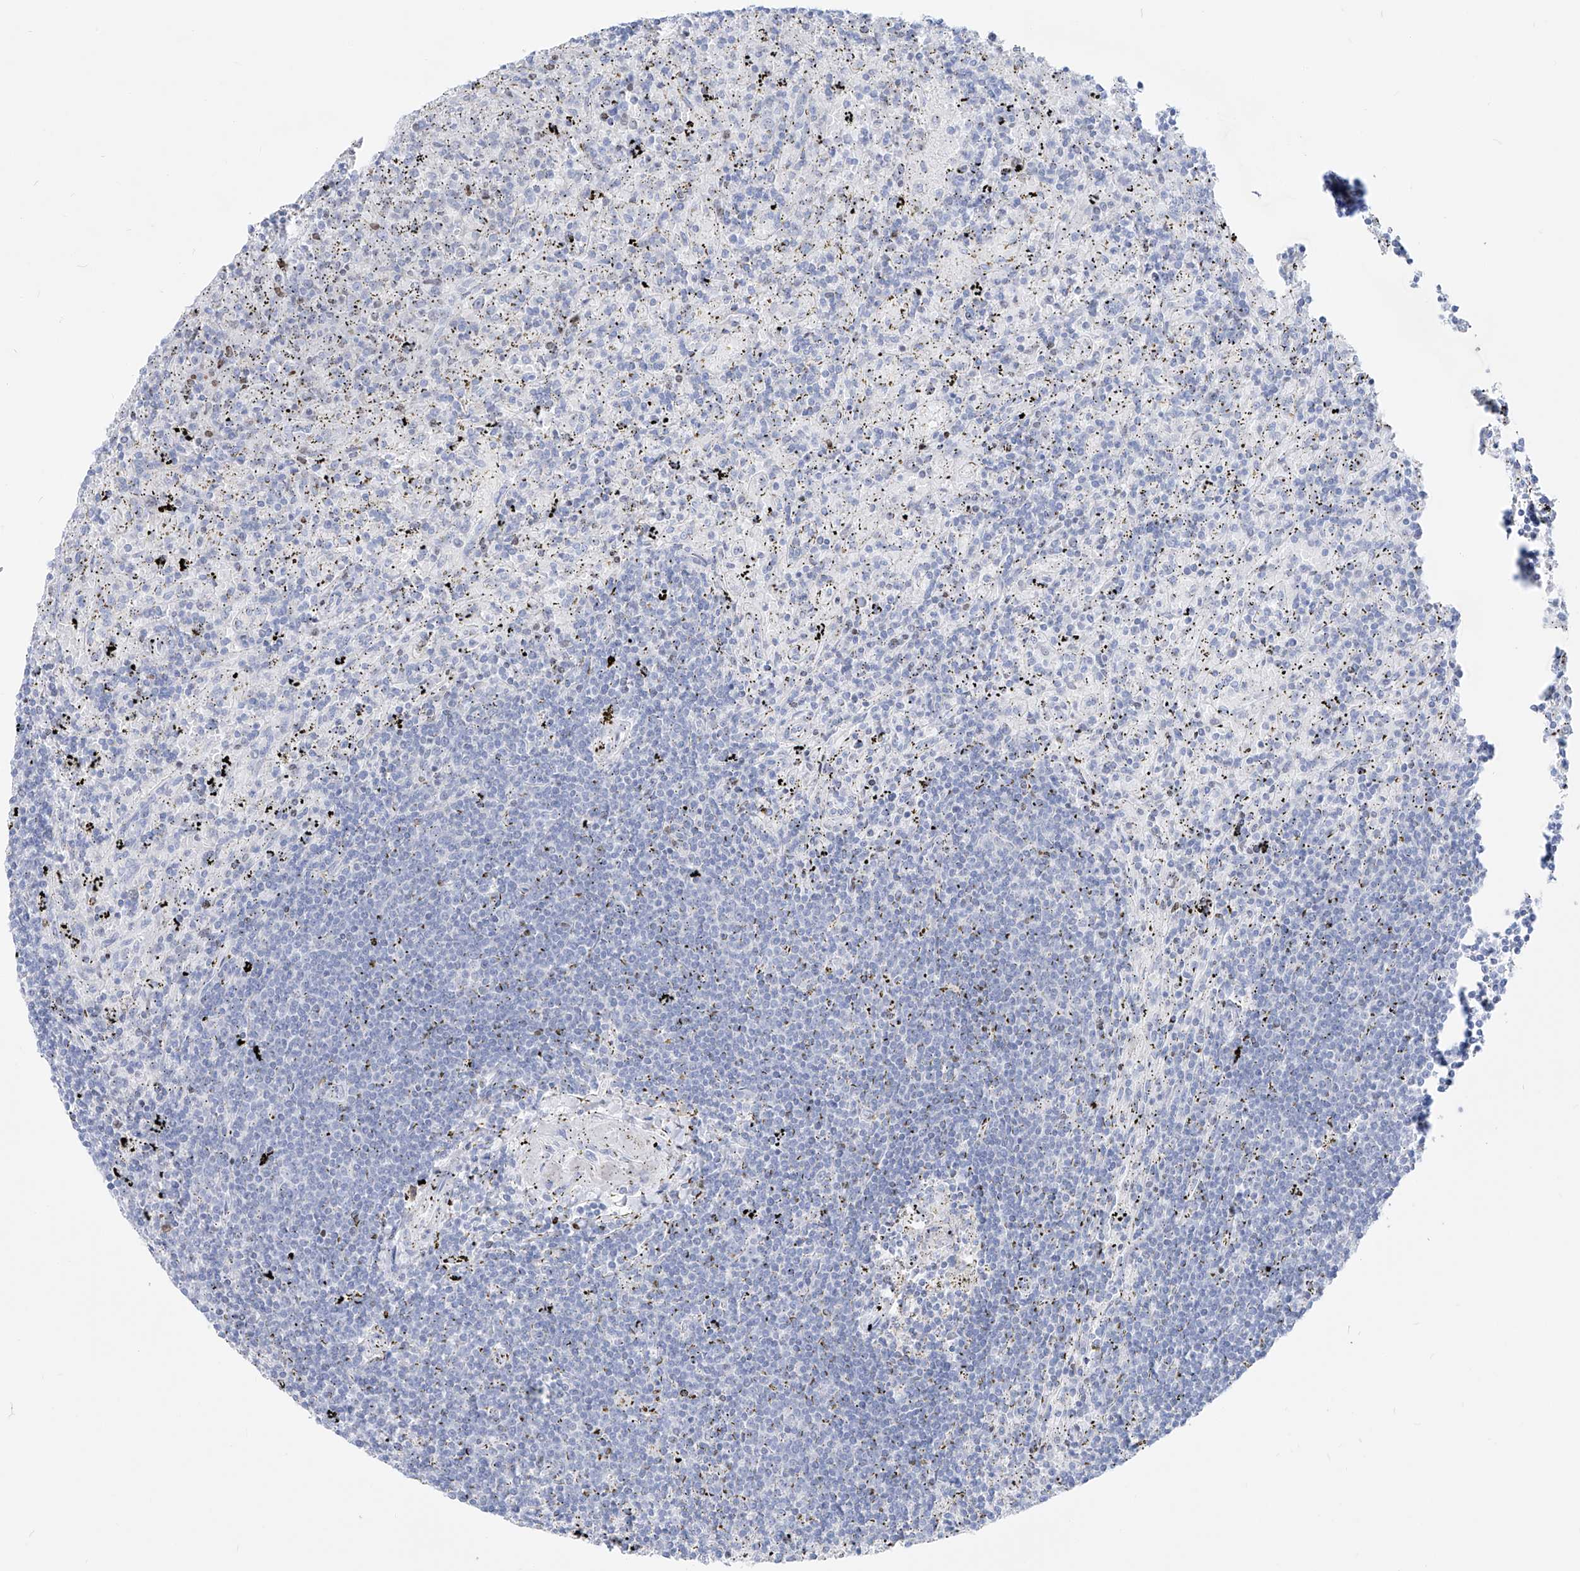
{"staining": {"intensity": "negative", "quantity": "none", "location": "none"}, "tissue": "lymphoma", "cell_type": "Tumor cells", "image_type": "cancer", "snomed": [{"axis": "morphology", "description": "Malignant lymphoma, non-Hodgkin's type, Low grade"}, {"axis": "topography", "description": "Spleen"}], "caption": "Immunohistochemical staining of lymphoma demonstrates no significant positivity in tumor cells.", "gene": "FRS3", "patient": {"sex": "male", "age": 76}}